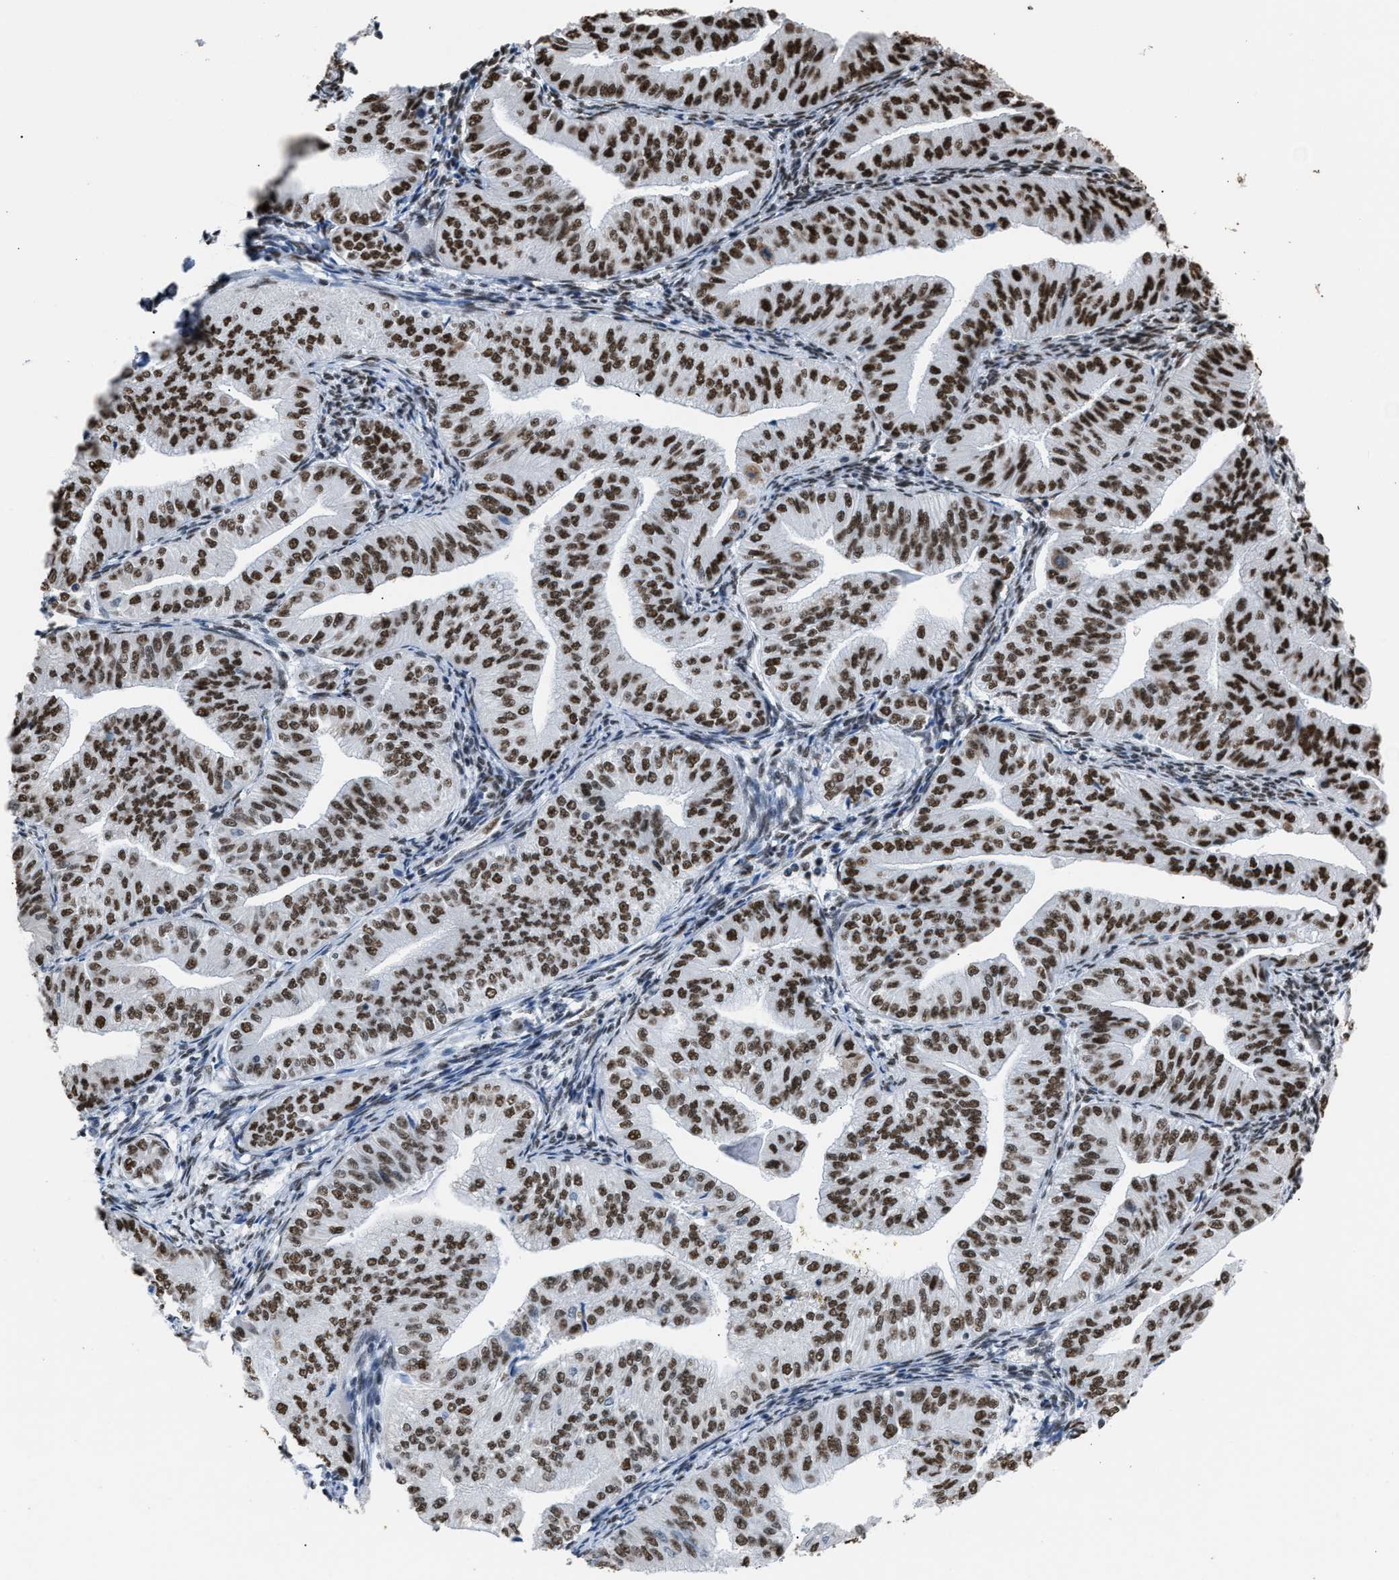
{"staining": {"intensity": "strong", "quantity": ">75%", "location": "nuclear"}, "tissue": "endometrial cancer", "cell_type": "Tumor cells", "image_type": "cancer", "snomed": [{"axis": "morphology", "description": "Normal tissue, NOS"}, {"axis": "morphology", "description": "Adenocarcinoma, NOS"}, {"axis": "topography", "description": "Endometrium"}], "caption": "High-power microscopy captured an IHC histopathology image of endometrial cancer, revealing strong nuclear expression in approximately >75% of tumor cells.", "gene": "CCAR2", "patient": {"sex": "female", "age": 53}}